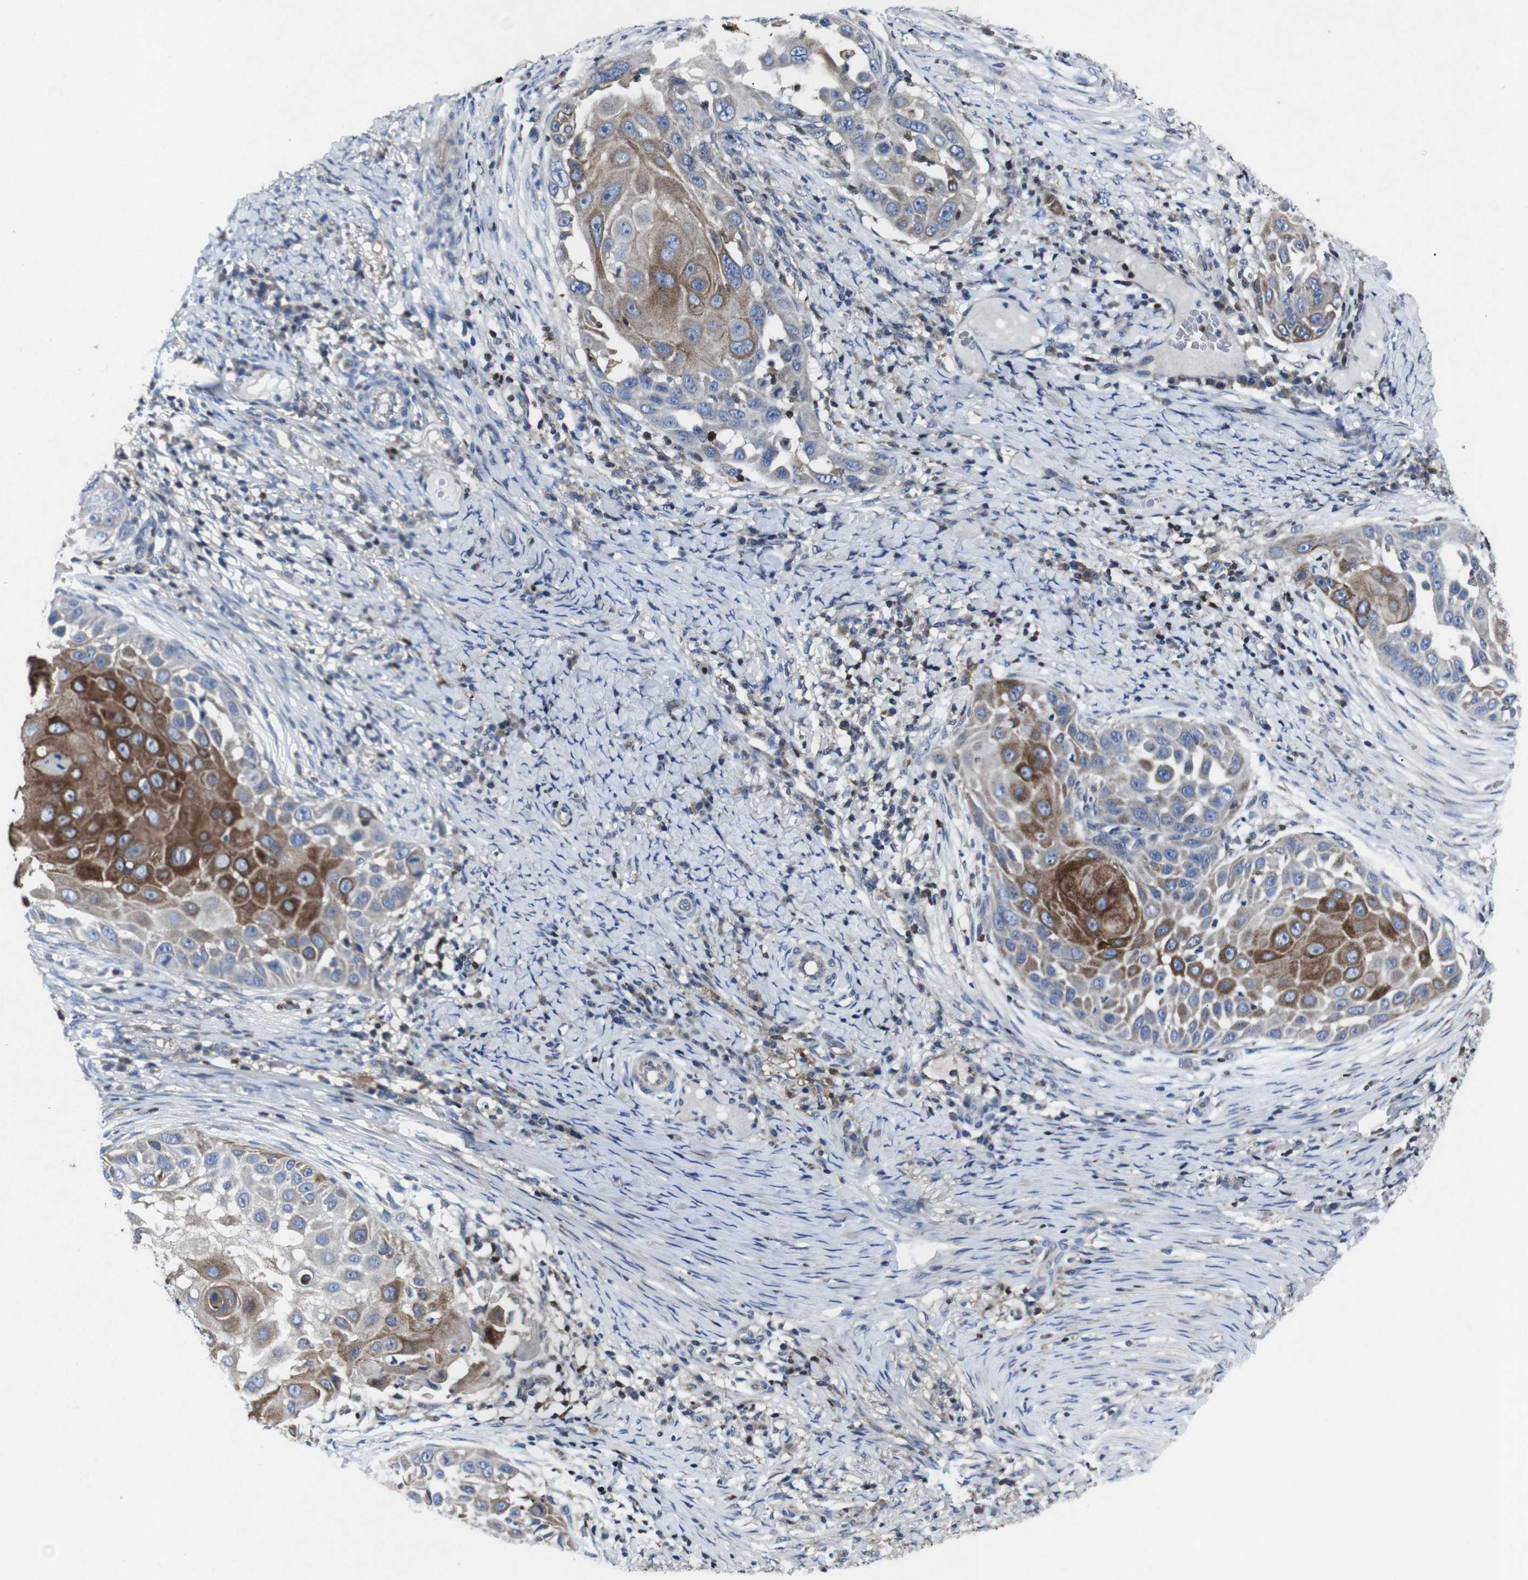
{"staining": {"intensity": "moderate", "quantity": "25%-75%", "location": "cytoplasmic/membranous"}, "tissue": "skin cancer", "cell_type": "Tumor cells", "image_type": "cancer", "snomed": [{"axis": "morphology", "description": "Squamous cell carcinoma, NOS"}, {"axis": "topography", "description": "Skin"}], "caption": "Tumor cells show moderate cytoplasmic/membranous positivity in approximately 25%-75% of cells in squamous cell carcinoma (skin). The staining is performed using DAB brown chromogen to label protein expression. The nuclei are counter-stained blue using hematoxylin.", "gene": "STAT4", "patient": {"sex": "female", "age": 44}}